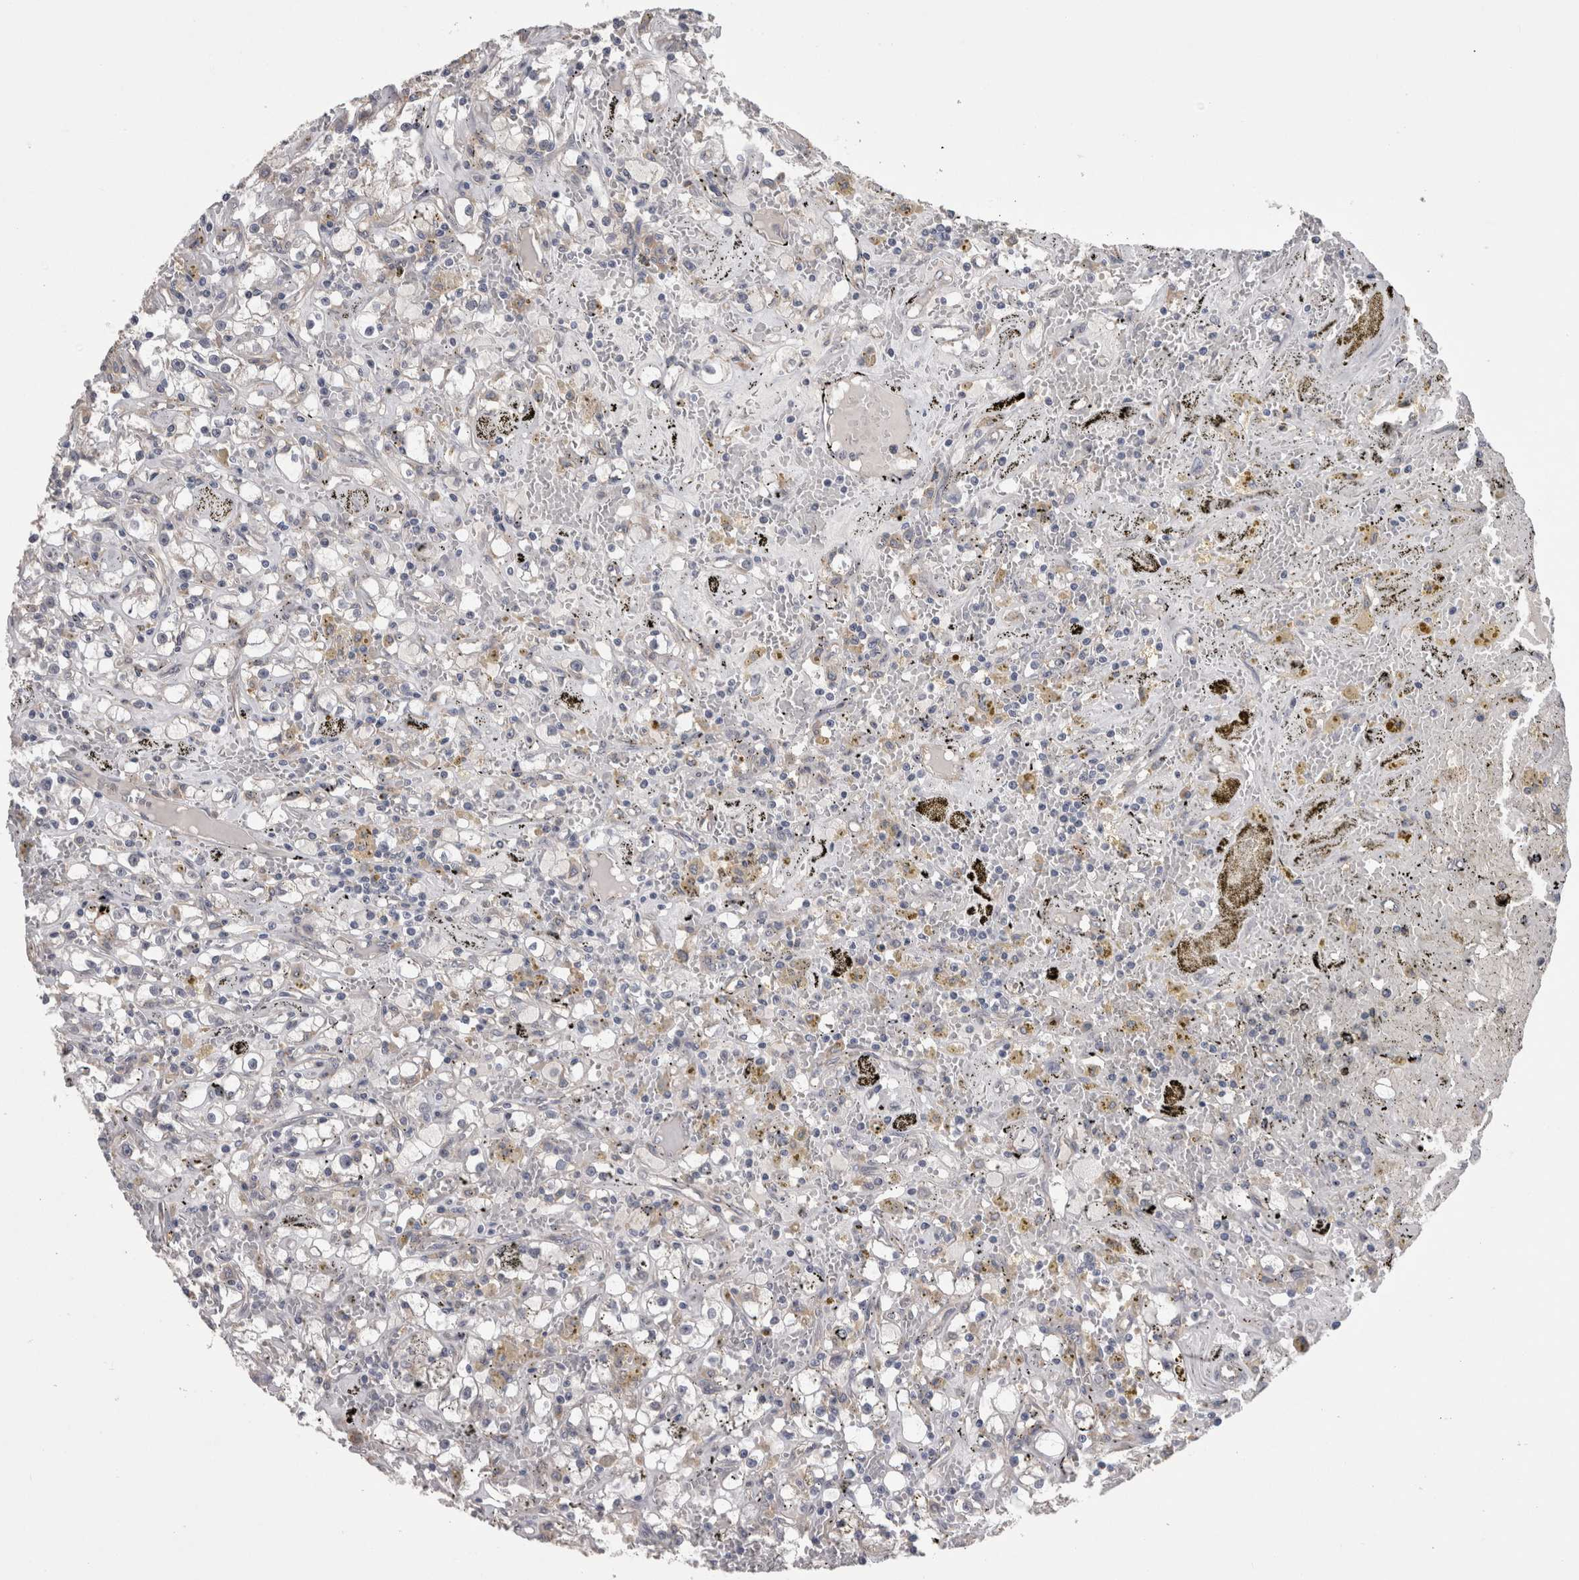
{"staining": {"intensity": "negative", "quantity": "none", "location": "none"}, "tissue": "renal cancer", "cell_type": "Tumor cells", "image_type": "cancer", "snomed": [{"axis": "morphology", "description": "Adenocarcinoma, NOS"}, {"axis": "topography", "description": "Kidney"}], "caption": "Immunohistochemical staining of renal cancer demonstrates no significant expression in tumor cells. (Immunohistochemistry, brightfield microscopy, high magnification).", "gene": "NECTIN2", "patient": {"sex": "male", "age": 56}}